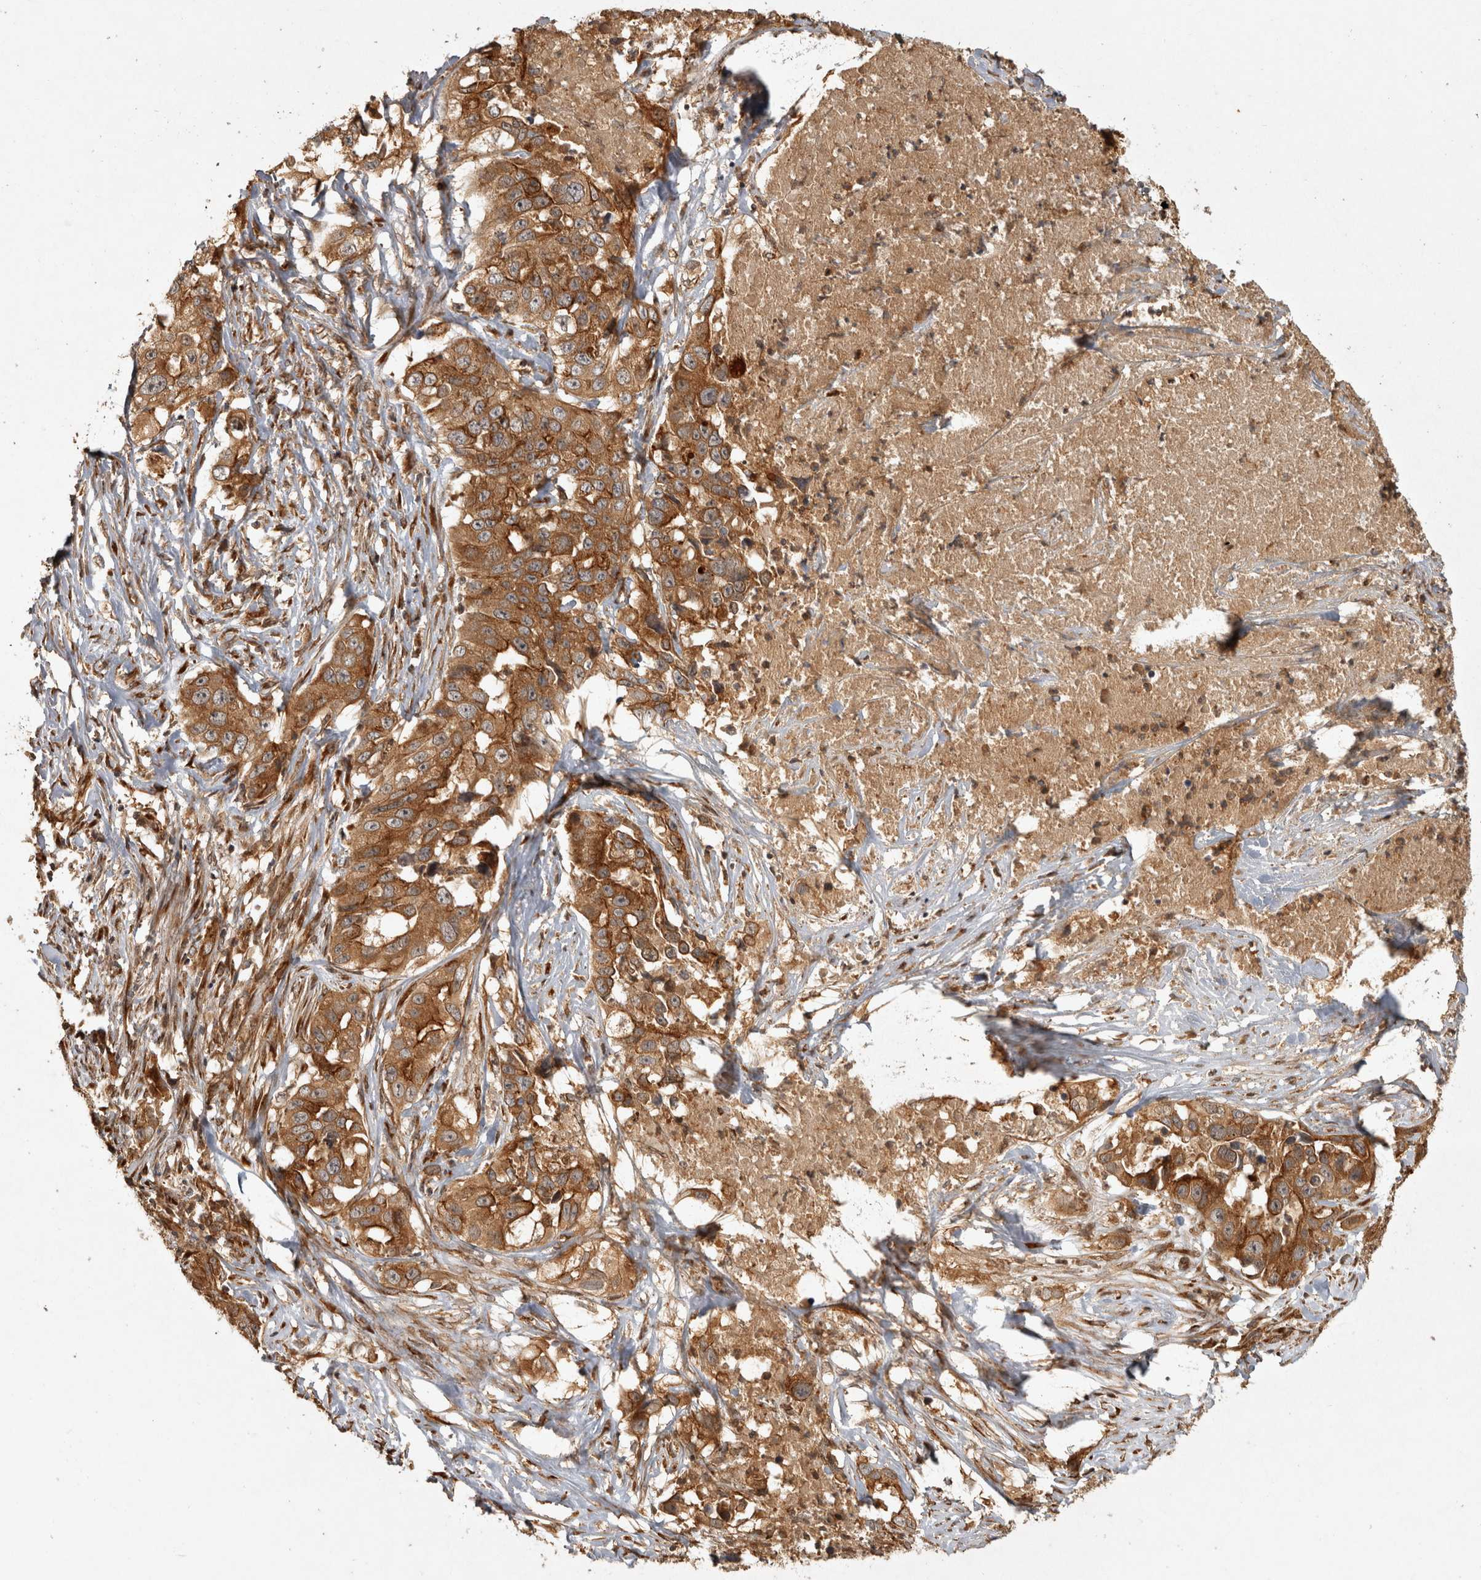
{"staining": {"intensity": "moderate", "quantity": ">75%", "location": "cytoplasmic/membranous"}, "tissue": "lung cancer", "cell_type": "Tumor cells", "image_type": "cancer", "snomed": [{"axis": "morphology", "description": "Adenocarcinoma, NOS"}, {"axis": "topography", "description": "Lung"}], "caption": "IHC of lung cancer (adenocarcinoma) shows medium levels of moderate cytoplasmic/membranous staining in approximately >75% of tumor cells. (brown staining indicates protein expression, while blue staining denotes nuclei).", "gene": "CAMSAP2", "patient": {"sex": "female", "age": 51}}